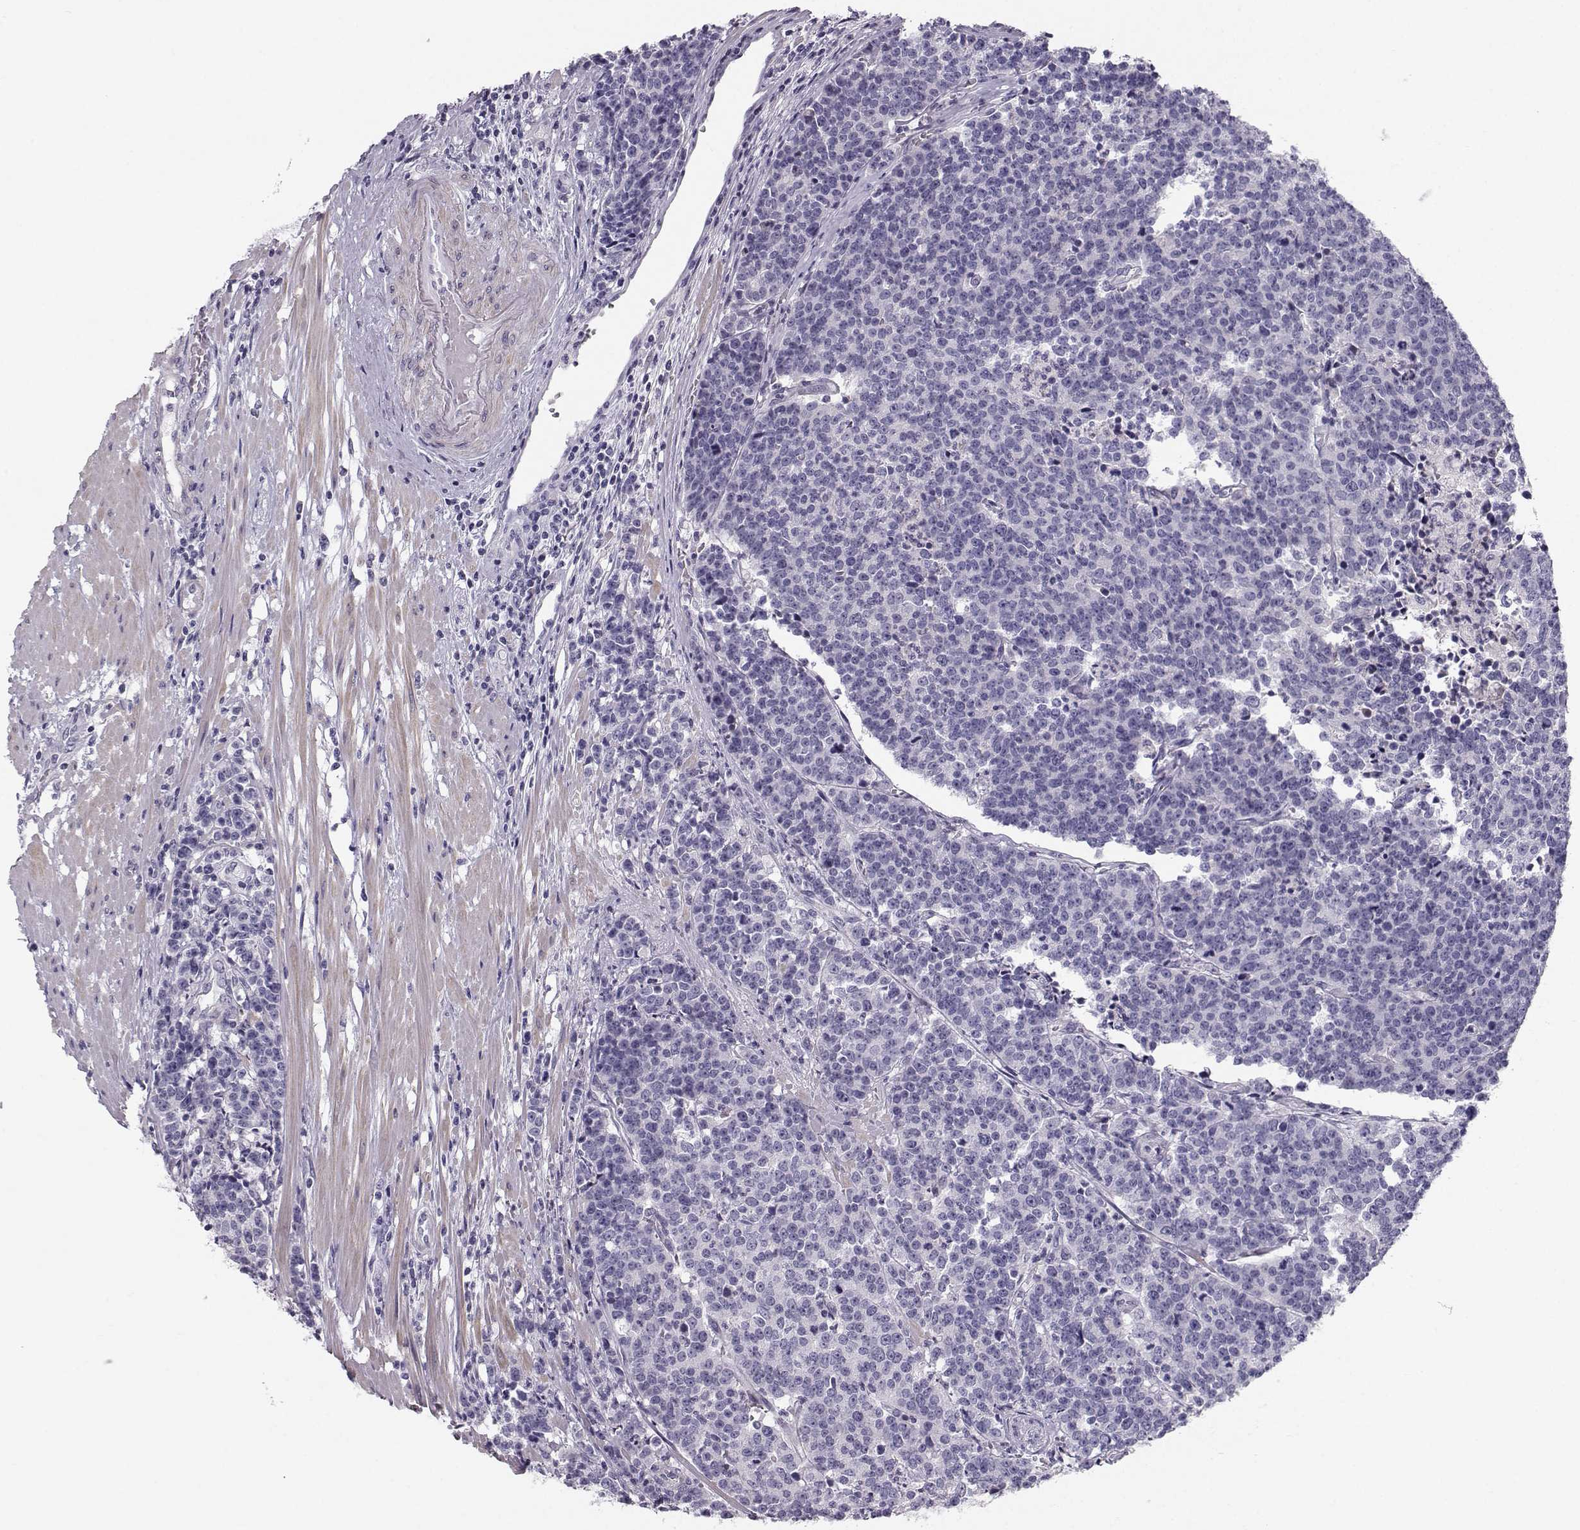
{"staining": {"intensity": "negative", "quantity": "none", "location": "none"}, "tissue": "prostate cancer", "cell_type": "Tumor cells", "image_type": "cancer", "snomed": [{"axis": "morphology", "description": "Adenocarcinoma, NOS"}, {"axis": "topography", "description": "Prostate"}], "caption": "DAB immunohistochemical staining of adenocarcinoma (prostate) displays no significant positivity in tumor cells.", "gene": "CASR", "patient": {"sex": "male", "age": 67}}